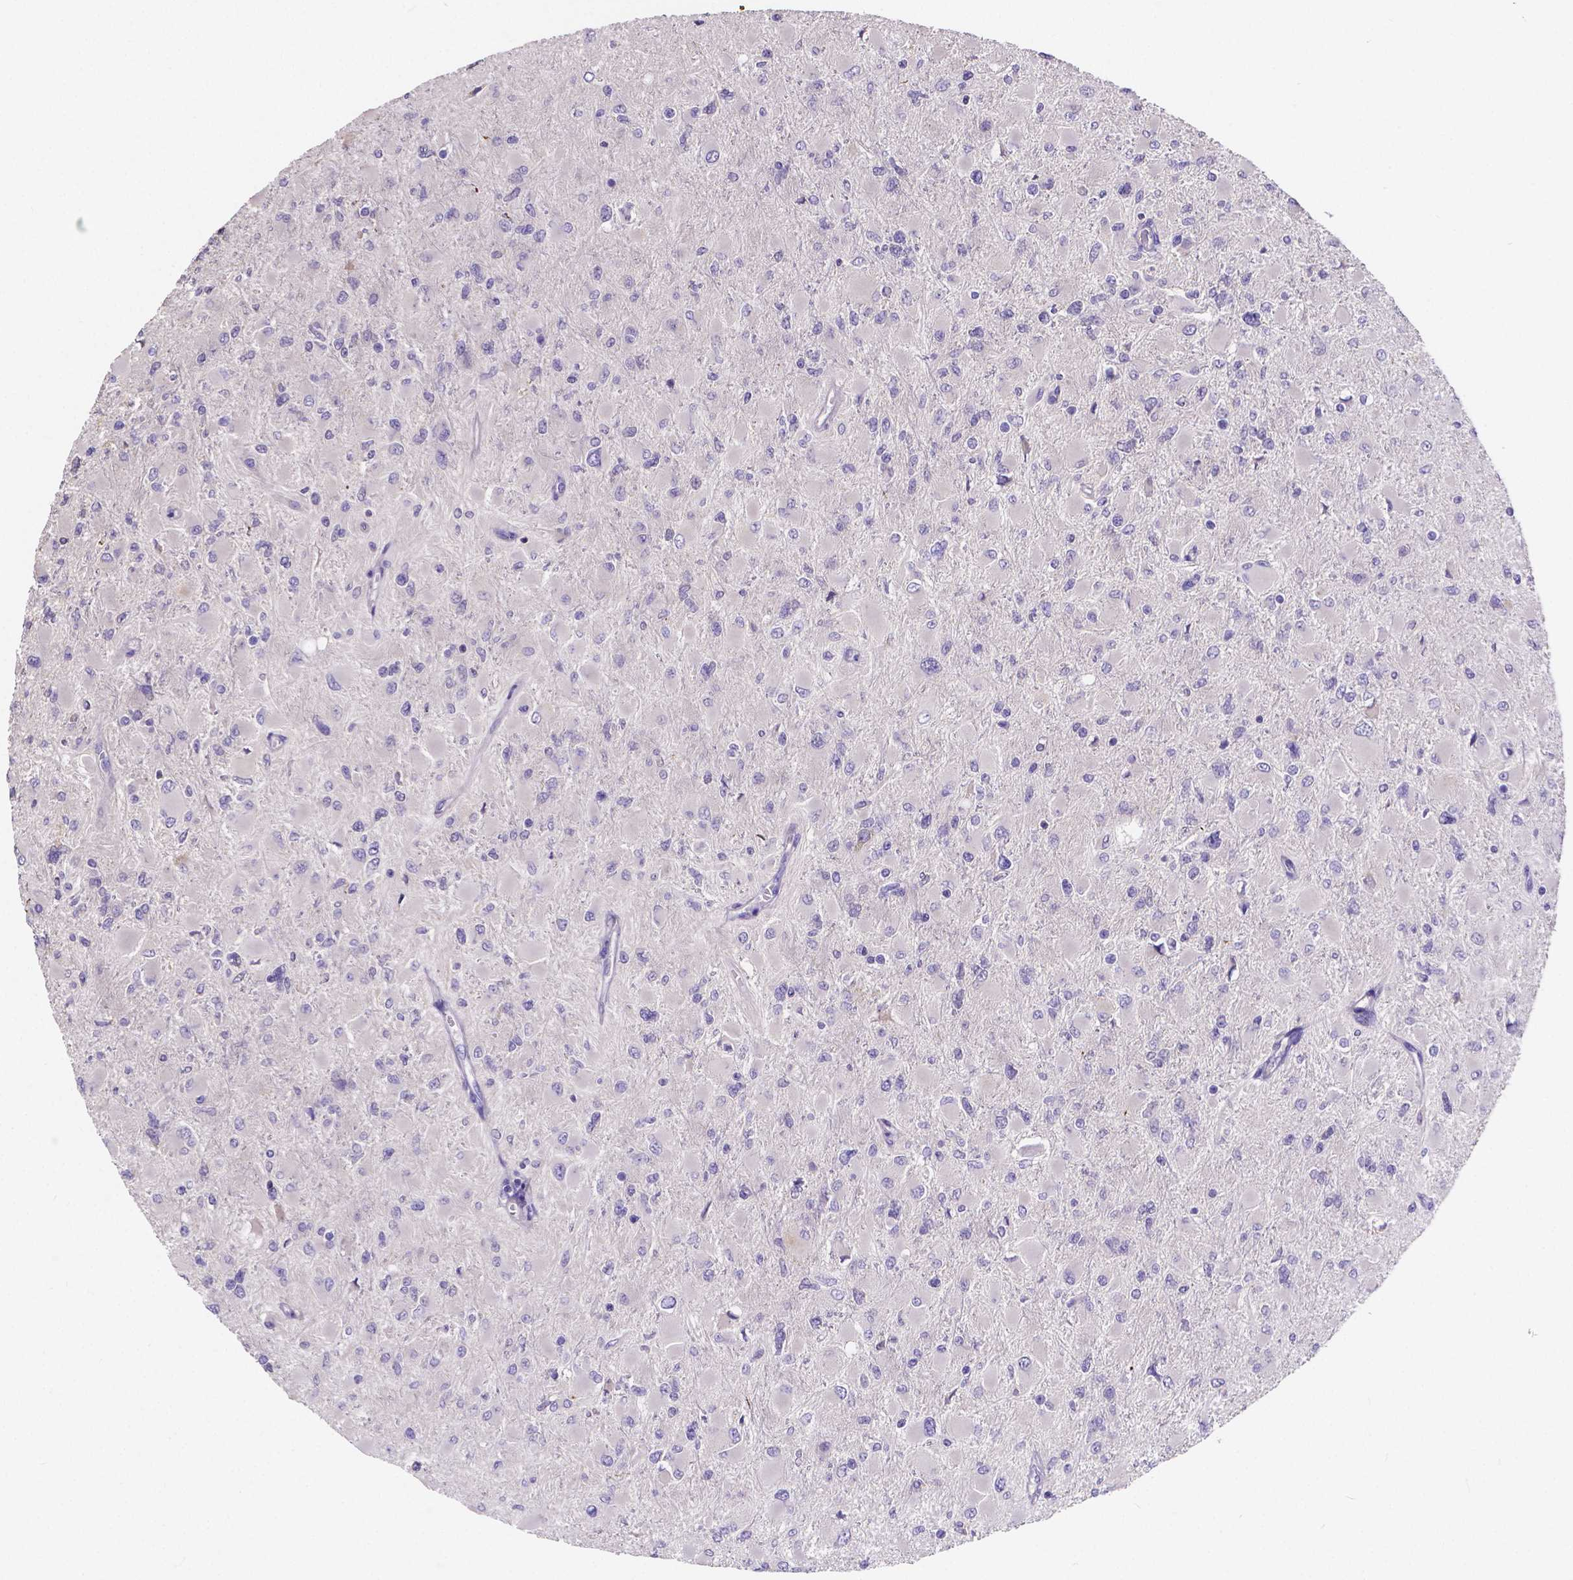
{"staining": {"intensity": "negative", "quantity": "none", "location": "none"}, "tissue": "glioma", "cell_type": "Tumor cells", "image_type": "cancer", "snomed": [{"axis": "morphology", "description": "Glioma, malignant, High grade"}, {"axis": "topography", "description": "Cerebral cortex"}], "caption": "An image of human glioma is negative for staining in tumor cells.", "gene": "ATP6V1D", "patient": {"sex": "female", "age": 36}}